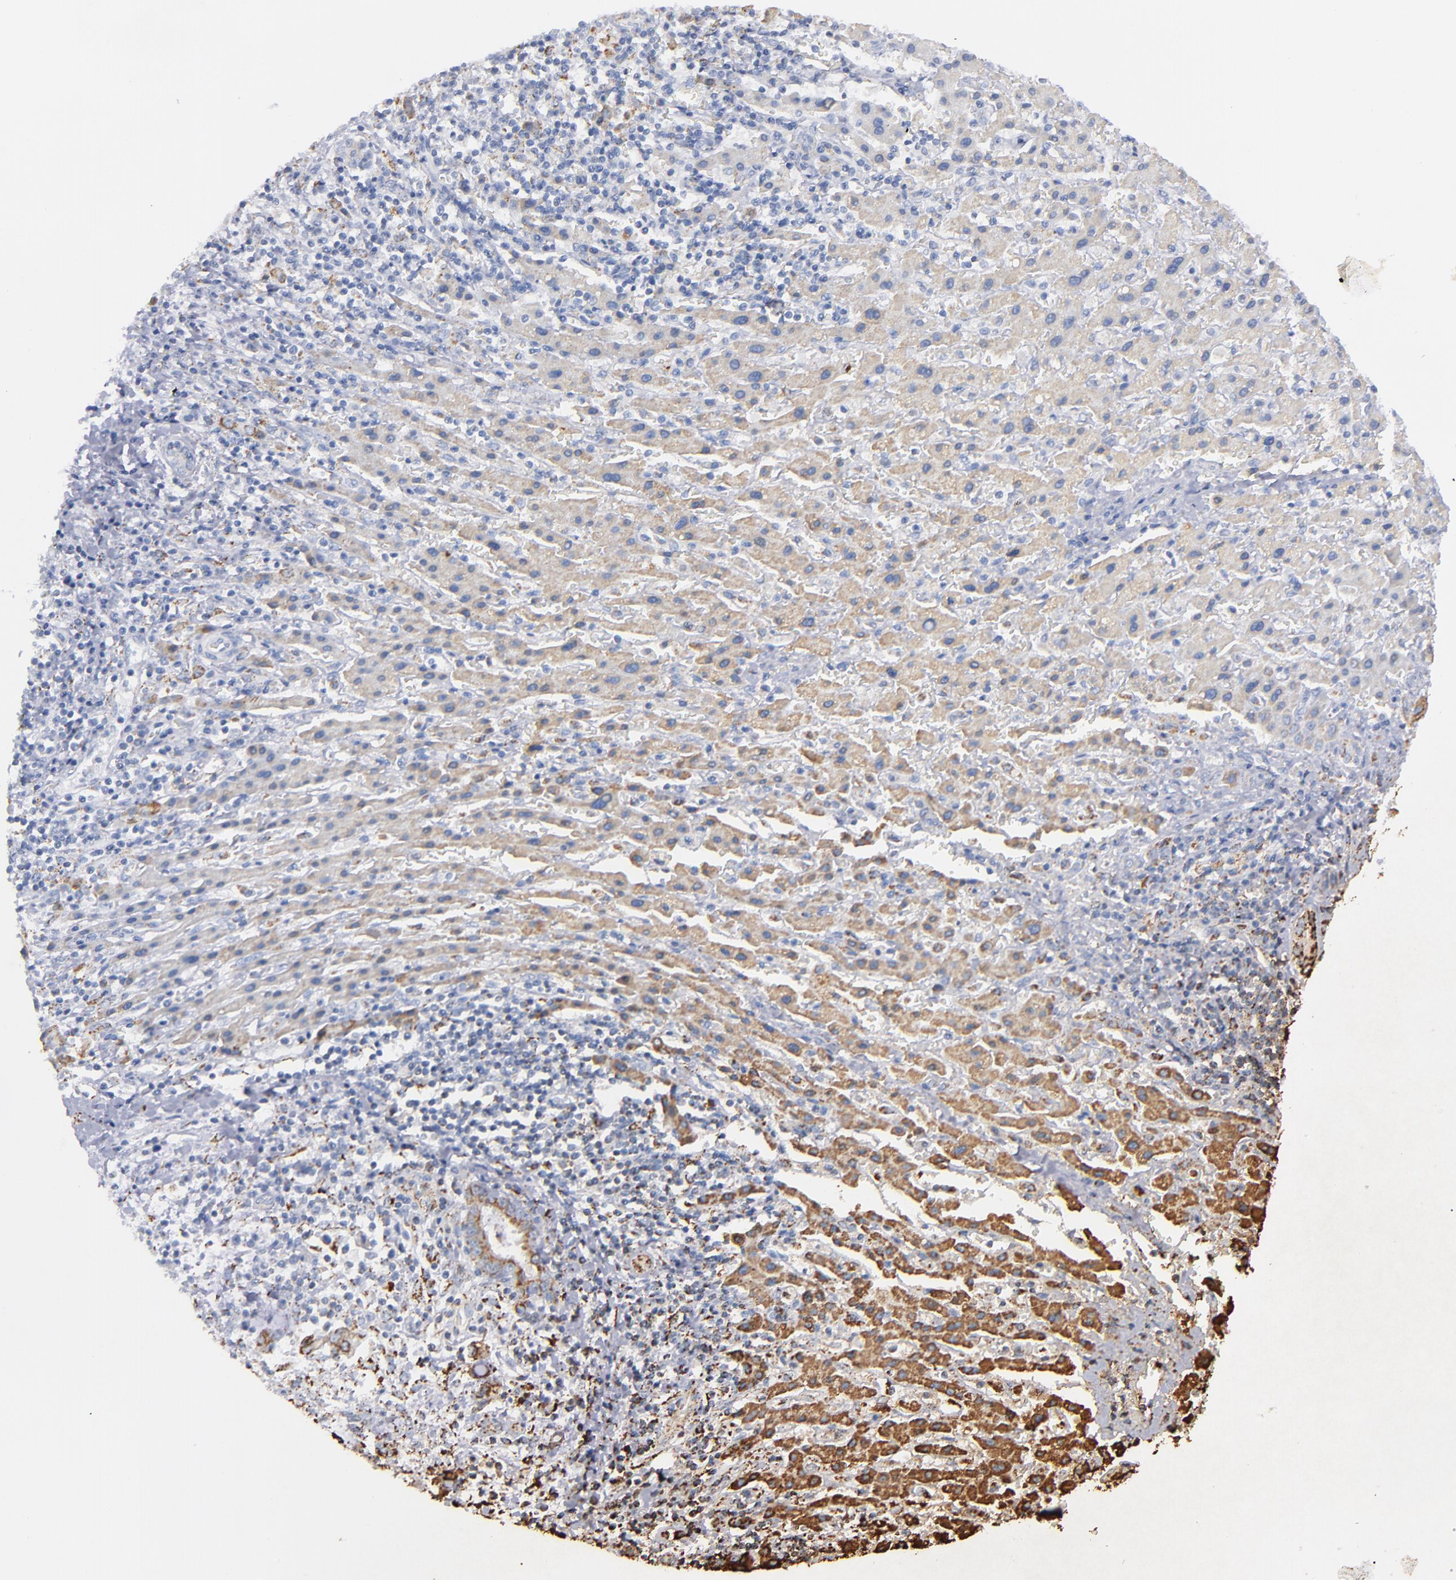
{"staining": {"intensity": "weak", "quantity": ">75%", "location": "cytoplasmic/membranous"}, "tissue": "liver cancer", "cell_type": "Tumor cells", "image_type": "cancer", "snomed": [{"axis": "morphology", "description": "Cholangiocarcinoma"}, {"axis": "topography", "description": "Liver"}], "caption": "High-power microscopy captured an IHC histopathology image of liver cholangiocarcinoma, revealing weak cytoplasmic/membranous expression in approximately >75% of tumor cells. (Stains: DAB (3,3'-diaminobenzidine) in brown, nuclei in blue, Microscopy: brightfield microscopy at high magnification).", "gene": "SOD2", "patient": {"sex": "male", "age": 57}}